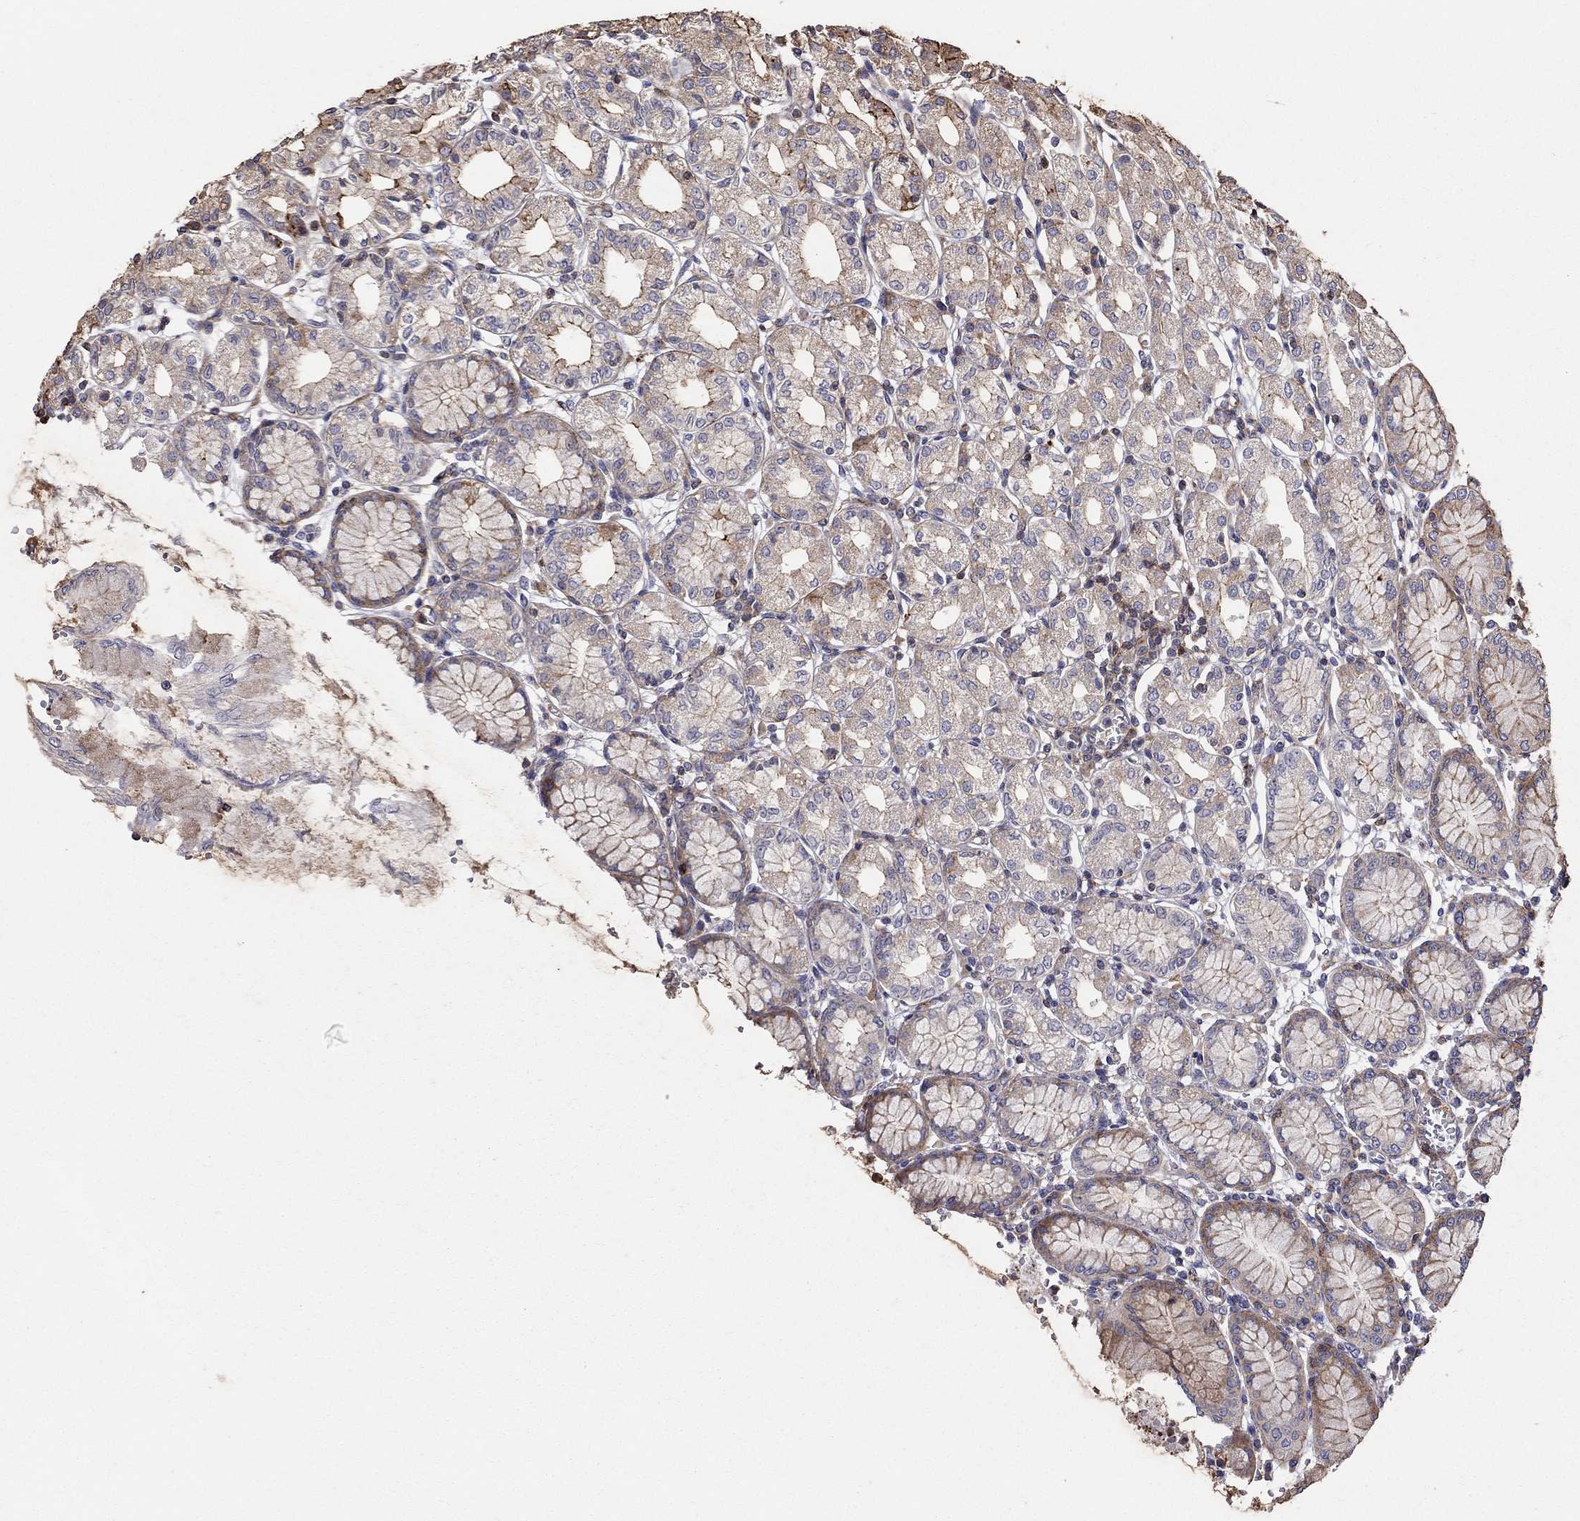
{"staining": {"intensity": "moderate", "quantity": "25%-75%", "location": "cytoplasmic/membranous"}, "tissue": "stomach", "cell_type": "Glandular cells", "image_type": "normal", "snomed": [{"axis": "morphology", "description": "Normal tissue, NOS"}, {"axis": "topography", "description": "Skeletal muscle"}, {"axis": "topography", "description": "Stomach"}], "caption": "The histopathology image exhibits staining of unremarkable stomach, revealing moderate cytoplasmic/membranous protein staining (brown color) within glandular cells.", "gene": "NPHP1", "patient": {"sex": "female", "age": 57}}